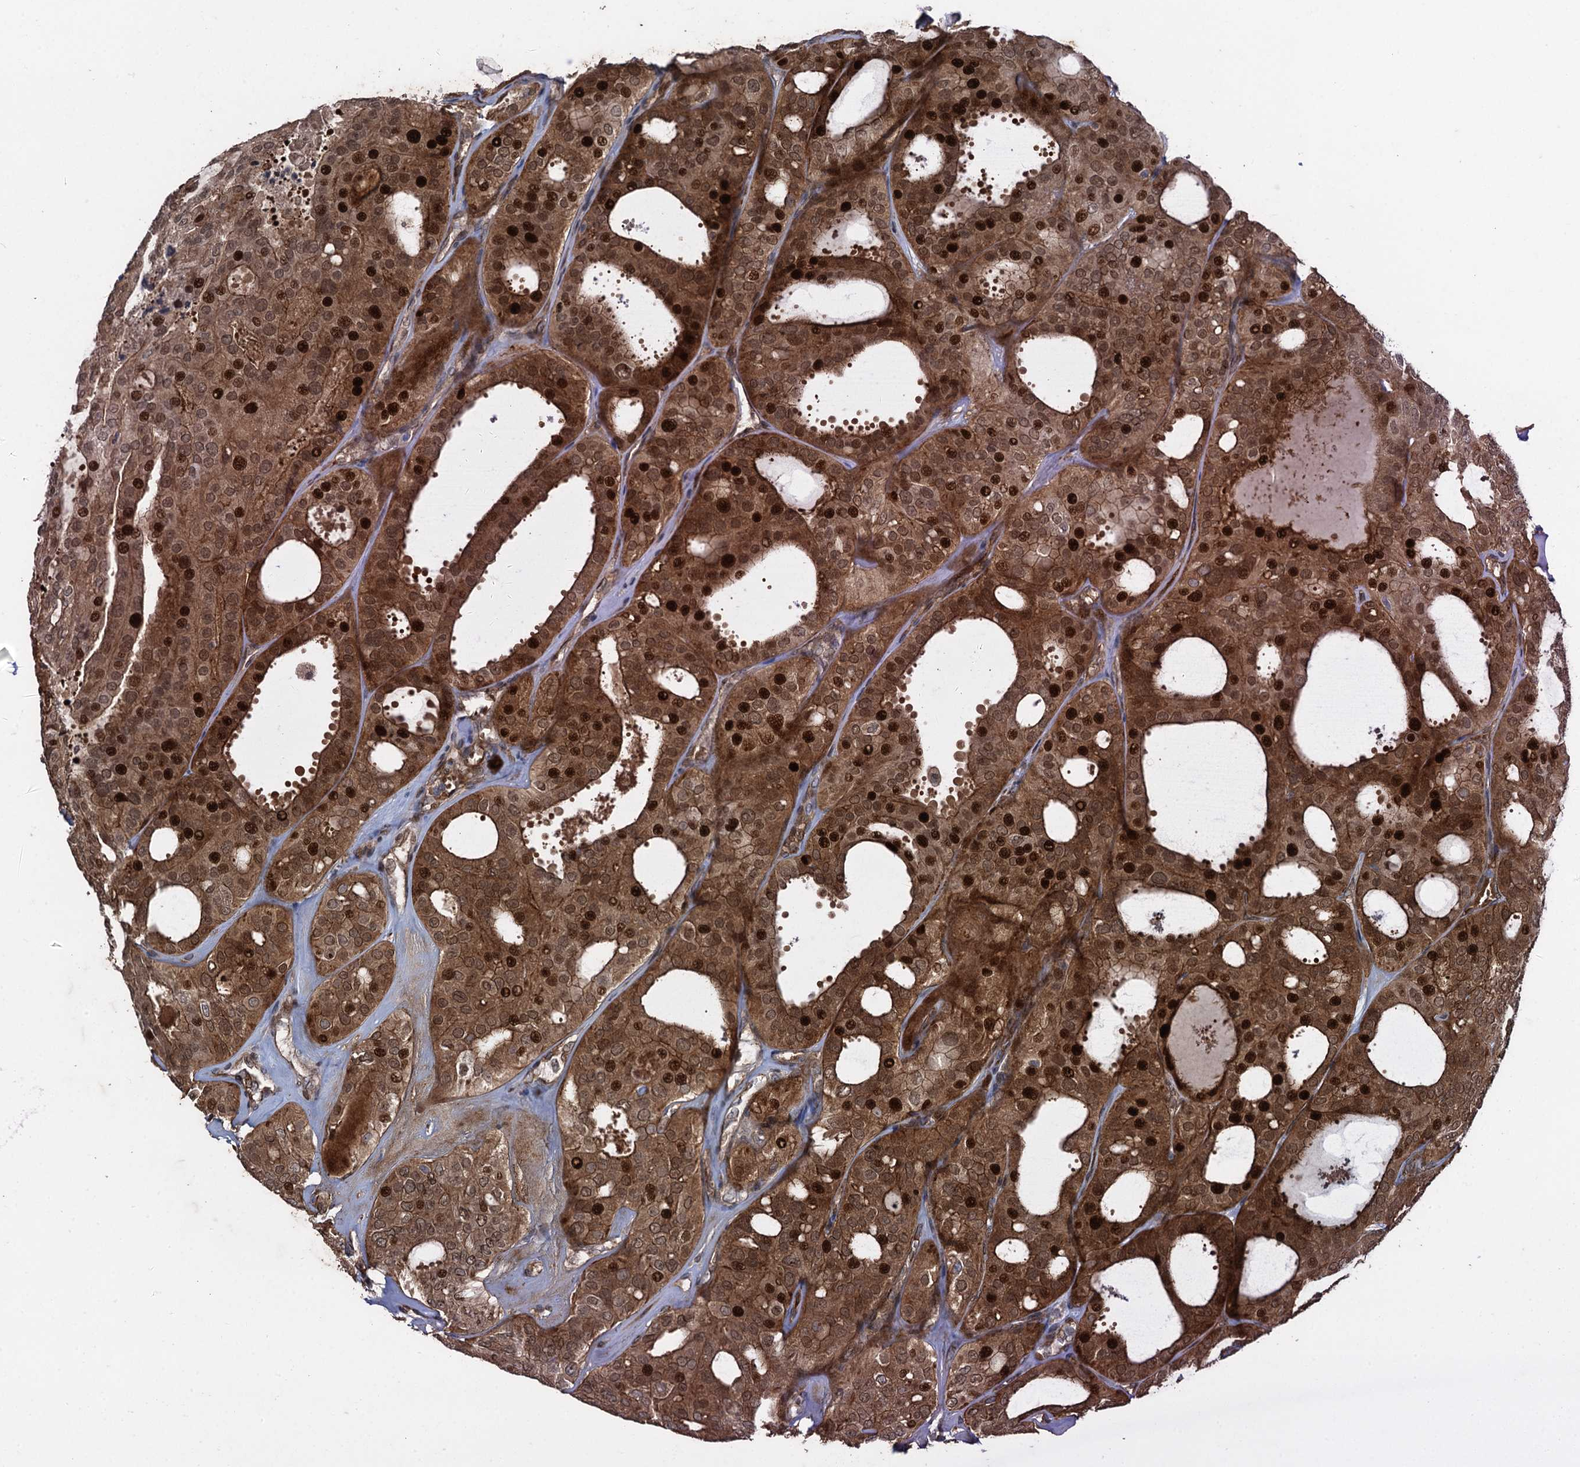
{"staining": {"intensity": "strong", "quantity": ">75%", "location": "cytoplasmic/membranous,nuclear"}, "tissue": "thyroid cancer", "cell_type": "Tumor cells", "image_type": "cancer", "snomed": [{"axis": "morphology", "description": "Follicular adenoma carcinoma, NOS"}, {"axis": "topography", "description": "Thyroid gland"}], "caption": "Immunohistochemical staining of thyroid cancer (follicular adenoma carcinoma) displays strong cytoplasmic/membranous and nuclear protein expression in about >75% of tumor cells.", "gene": "RHOBTB1", "patient": {"sex": "male", "age": 75}}